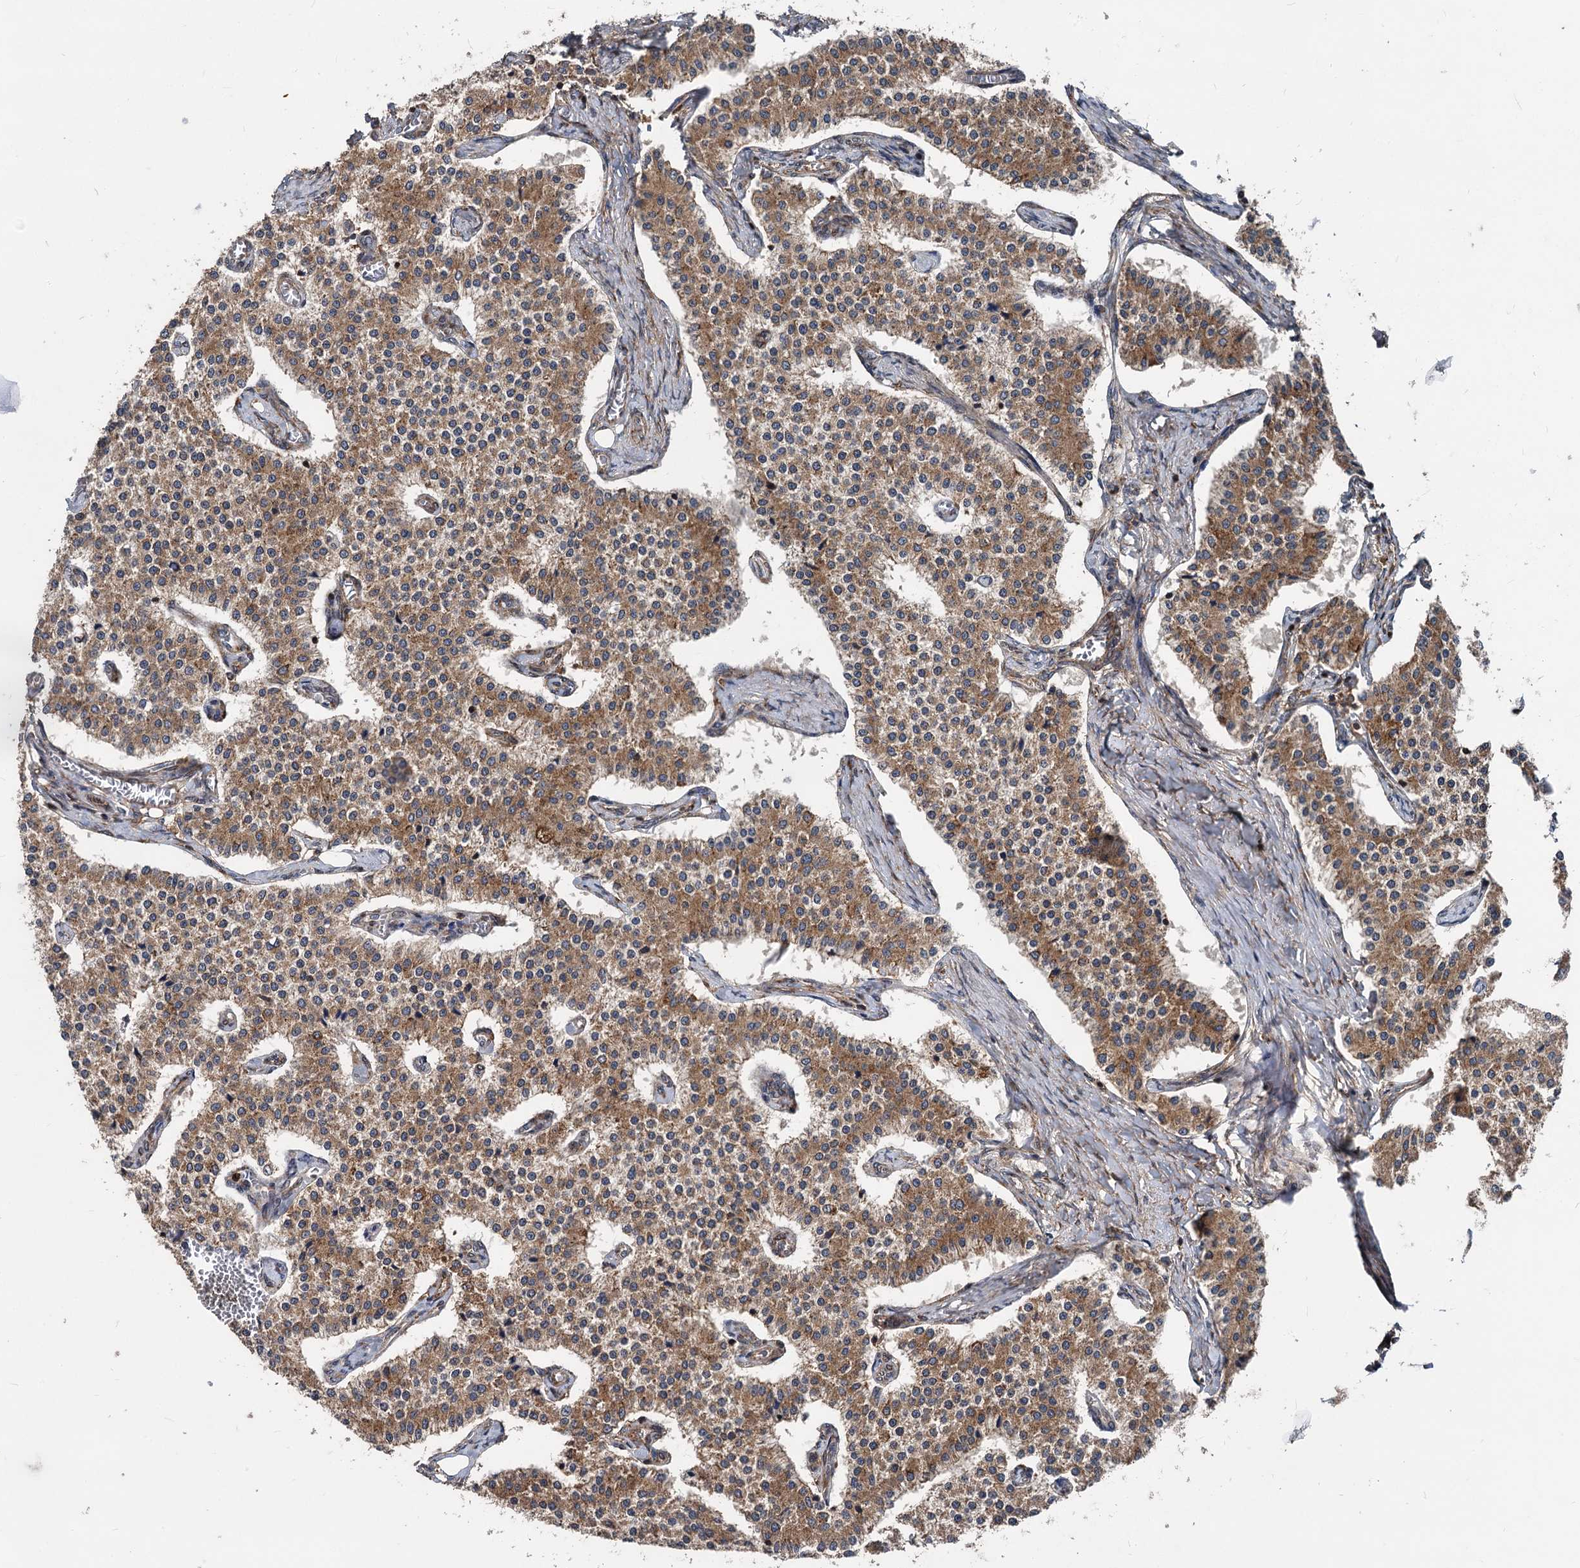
{"staining": {"intensity": "moderate", "quantity": ">75%", "location": "cytoplasmic/membranous"}, "tissue": "carcinoid", "cell_type": "Tumor cells", "image_type": "cancer", "snomed": [{"axis": "morphology", "description": "Carcinoid, malignant, NOS"}, {"axis": "topography", "description": "Colon"}], "caption": "Carcinoid stained with immunohistochemistry shows moderate cytoplasmic/membranous staining in about >75% of tumor cells. Nuclei are stained in blue.", "gene": "STIM1", "patient": {"sex": "female", "age": 52}}